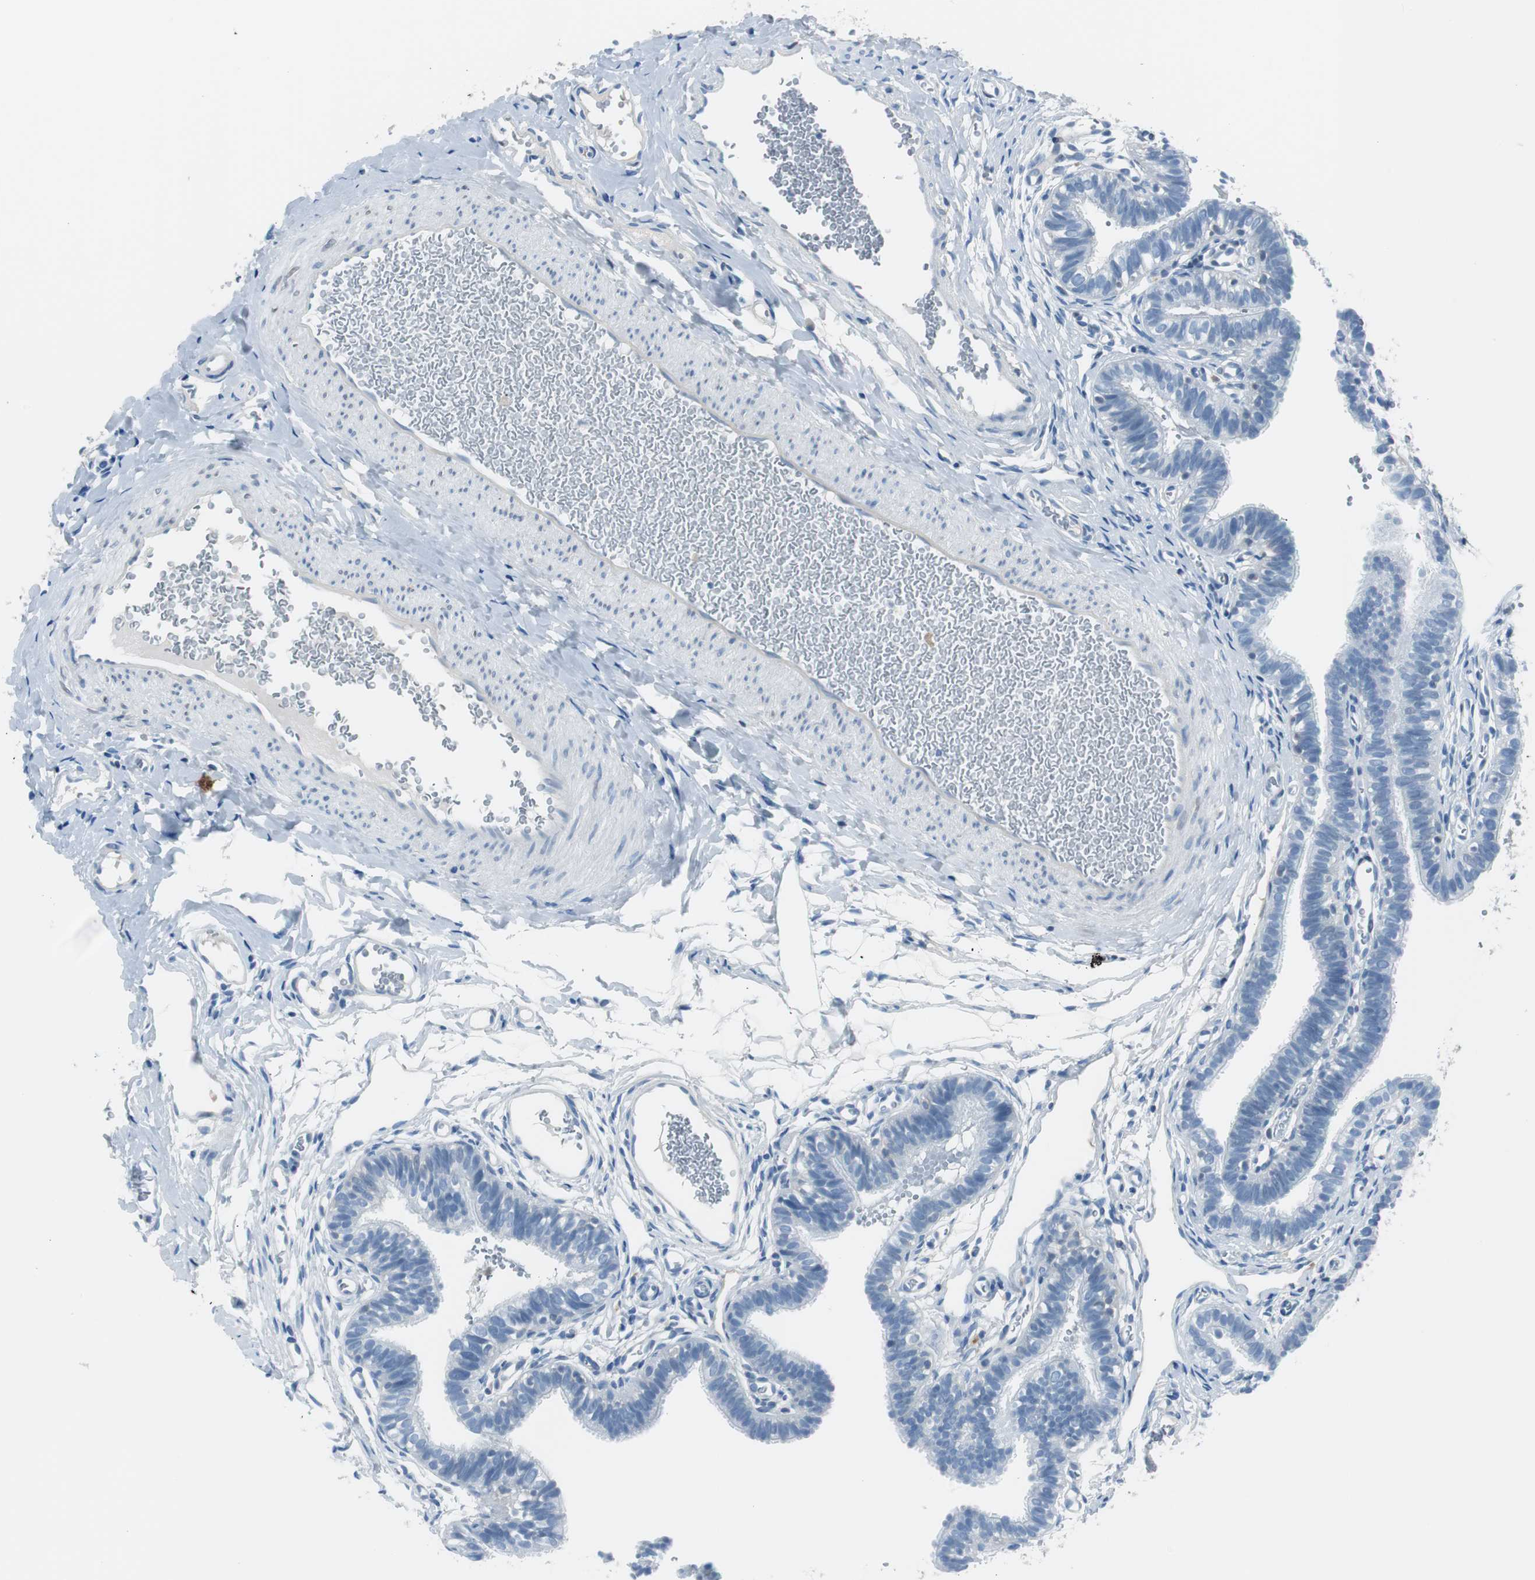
{"staining": {"intensity": "moderate", "quantity": "<25%", "location": "cytoplasmic/membranous"}, "tissue": "fallopian tube", "cell_type": "Glandular cells", "image_type": "normal", "snomed": [{"axis": "morphology", "description": "Normal tissue, NOS"}, {"axis": "topography", "description": "Fallopian tube"}, {"axis": "topography", "description": "Placenta"}], "caption": "The photomicrograph shows a brown stain indicating the presence of a protein in the cytoplasmic/membranous of glandular cells in fallopian tube. (brown staining indicates protein expression, while blue staining denotes nuclei).", "gene": "SERPINF1", "patient": {"sex": "female", "age": 34}}